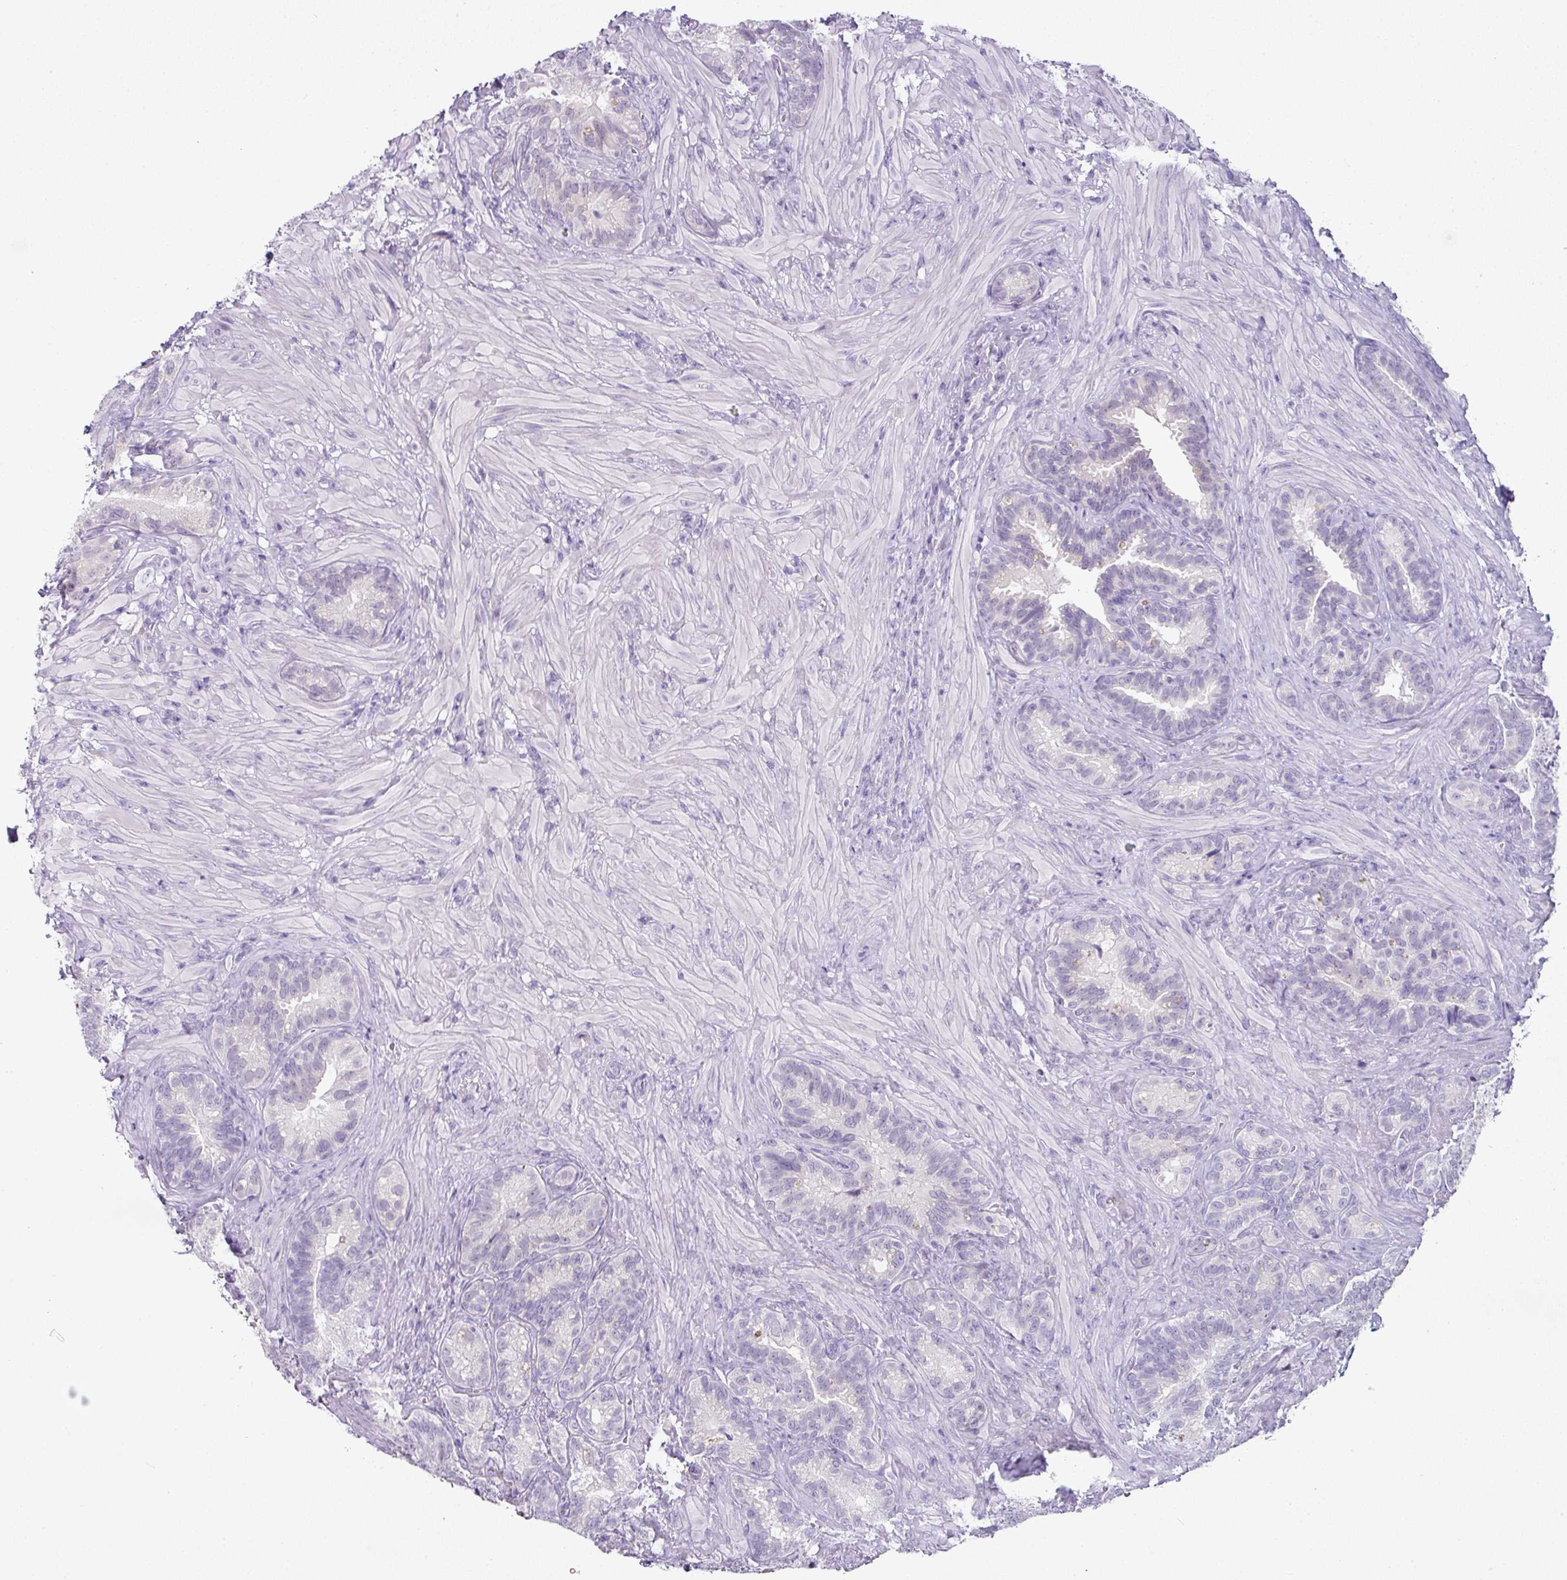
{"staining": {"intensity": "negative", "quantity": "none", "location": "none"}, "tissue": "seminal vesicle", "cell_type": "Glandular cells", "image_type": "normal", "snomed": [{"axis": "morphology", "description": "Normal tissue, NOS"}, {"axis": "topography", "description": "Seminal veicle"}], "caption": "Immunohistochemistry (IHC) histopathology image of benign seminal vesicle: human seminal vesicle stained with DAB exhibits no significant protein staining in glandular cells. (Stains: DAB immunohistochemistry with hematoxylin counter stain, Microscopy: brightfield microscopy at high magnification).", "gene": "FGF17", "patient": {"sex": "male", "age": 68}}